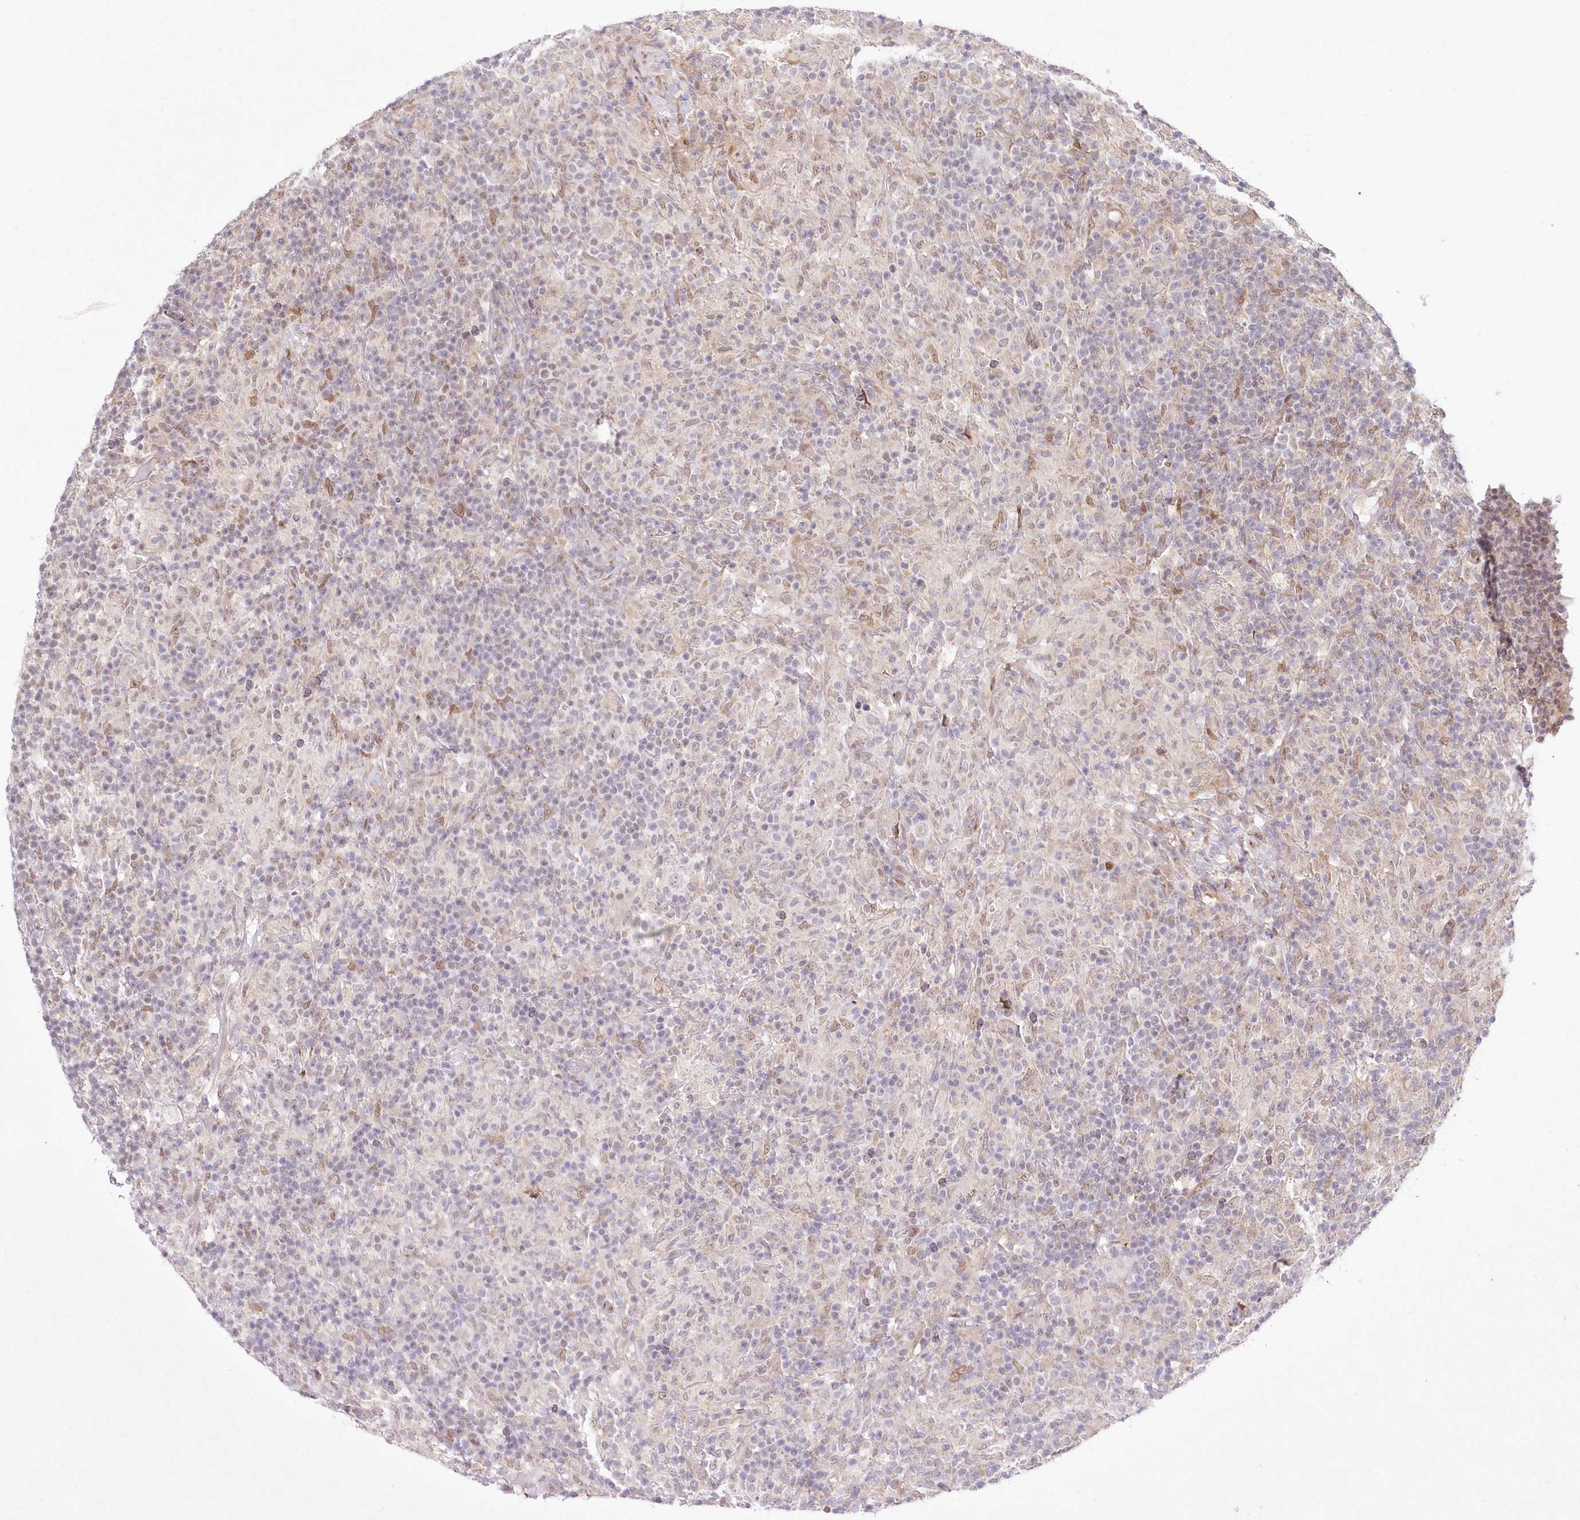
{"staining": {"intensity": "negative", "quantity": "none", "location": "none"}, "tissue": "lymphoma", "cell_type": "Tumor cells", "image_type": "cancer", "snomed": [{"axis": "morphology", "description": "Hodgkin's disease, NOS"}, {"axis": "topography", "description": "Lymph node"}], "caption": "High magnification brightfield microscopy of Hodgkin's disease stained with DAB (brown) and counterstained with hematoxylin (blue): tumor cells show no significant positivity. (Immunohistochemistry (ihc), brightfield microscopy, high magnification).", "gene": "LDB1", "patient": {"sex": "male", "age": 70}}